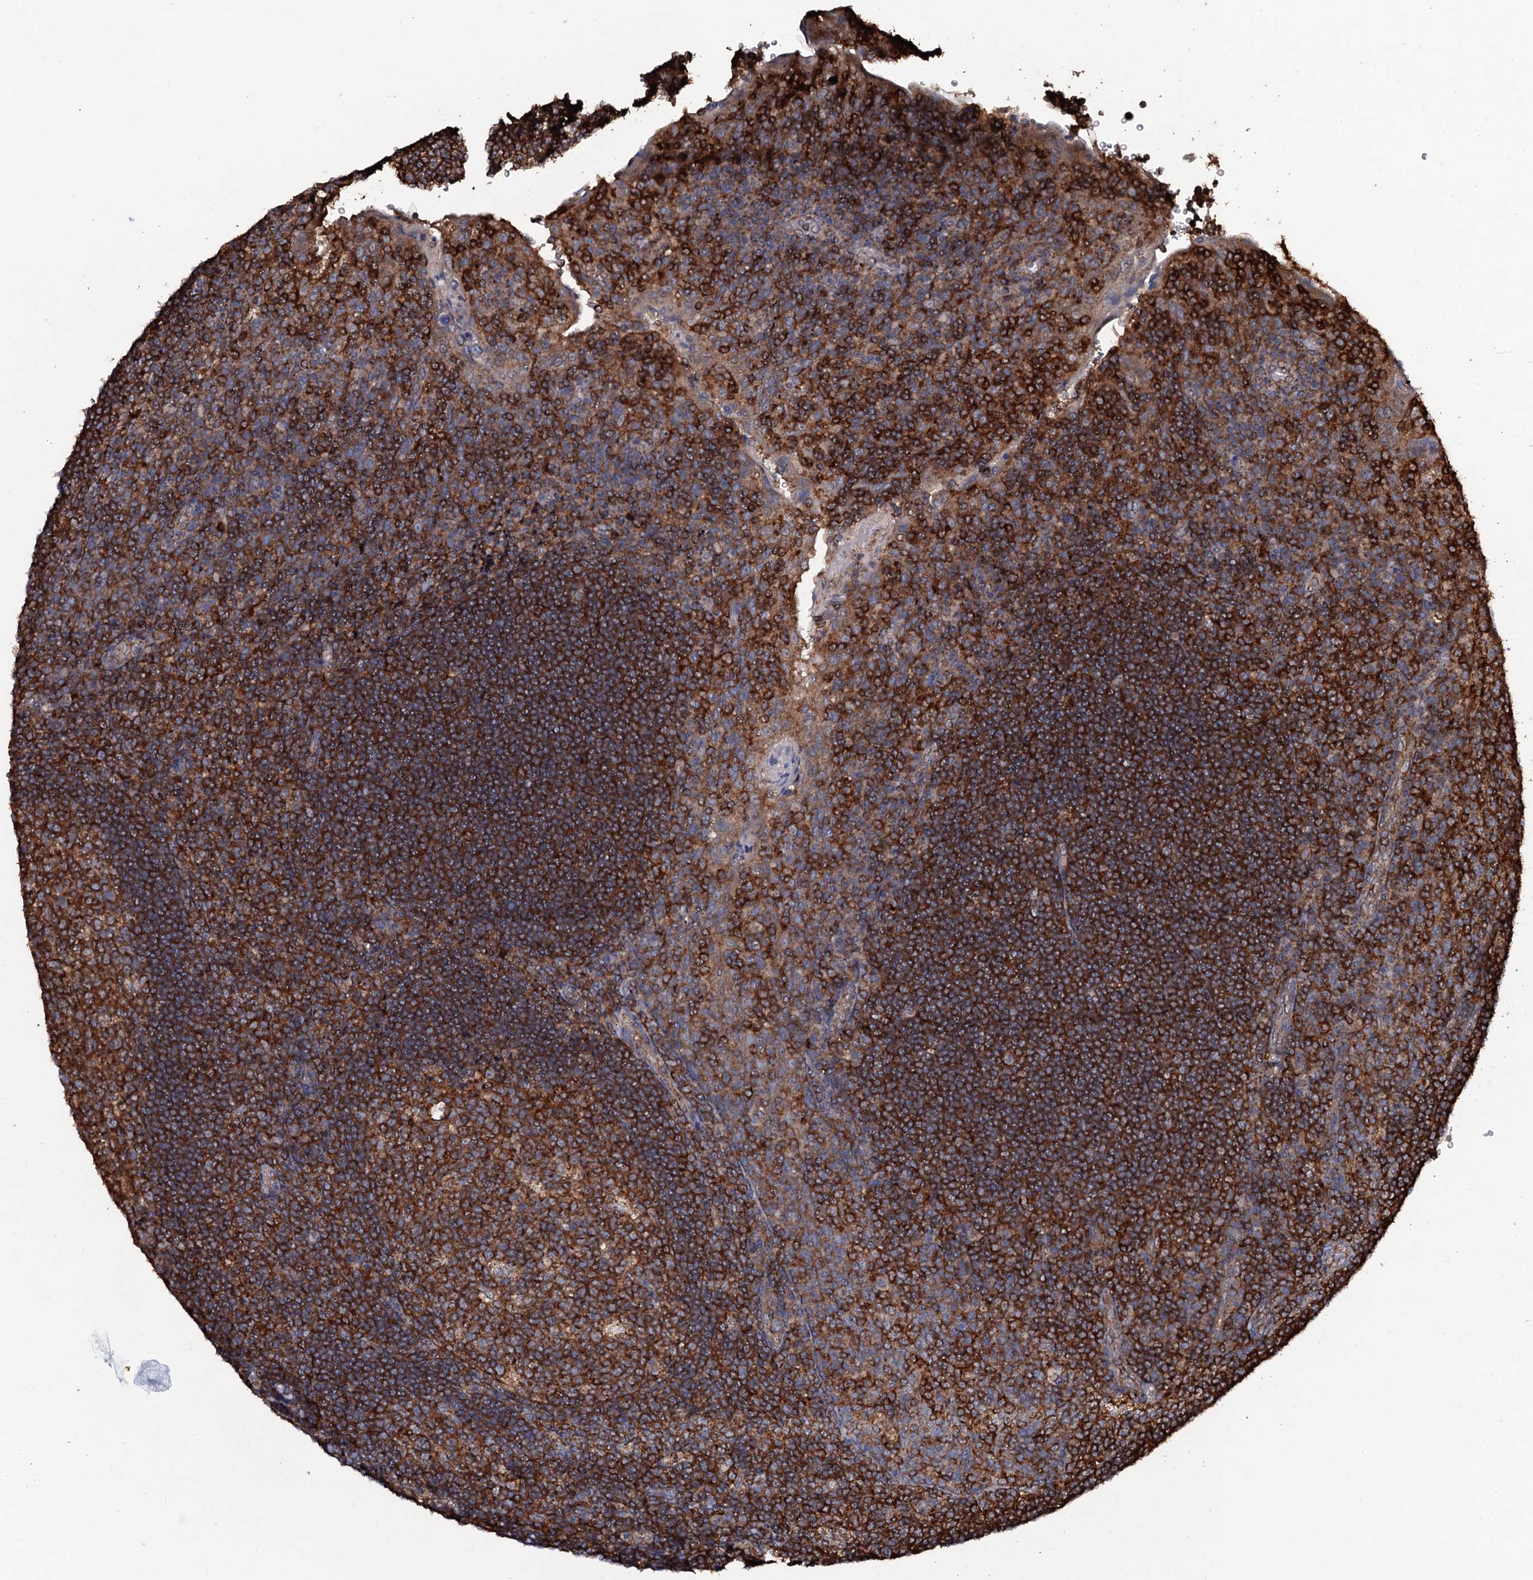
{"staining": {"intensity": "strong", "quantity": ">75%", "location": "cytoplasmic/membranous"}, "tissue": "tonsil", "cell_type": "Germinal center cells", "image_type": "normal", "snomed": [{"axis": "morphology", "description": "Normal tissue, NOS"}, {"axis": "topography", "description": "Tonsil"}], "caption": "Immunohistochemistry (DAB (3,3'-diaminobenzidine)) staining of normal tonsil reveals strong cytoplasmic/membranous protein expression in about >75% of germinal center cells. The staining is performed using DAB (3,3'-diaminobenzidine) brown chromogen to label protein expression. The nuclei are counter-stained blue using hematoxylin.", "gene": "VWA8", "patient": {"sex": "male", "age": 17}}